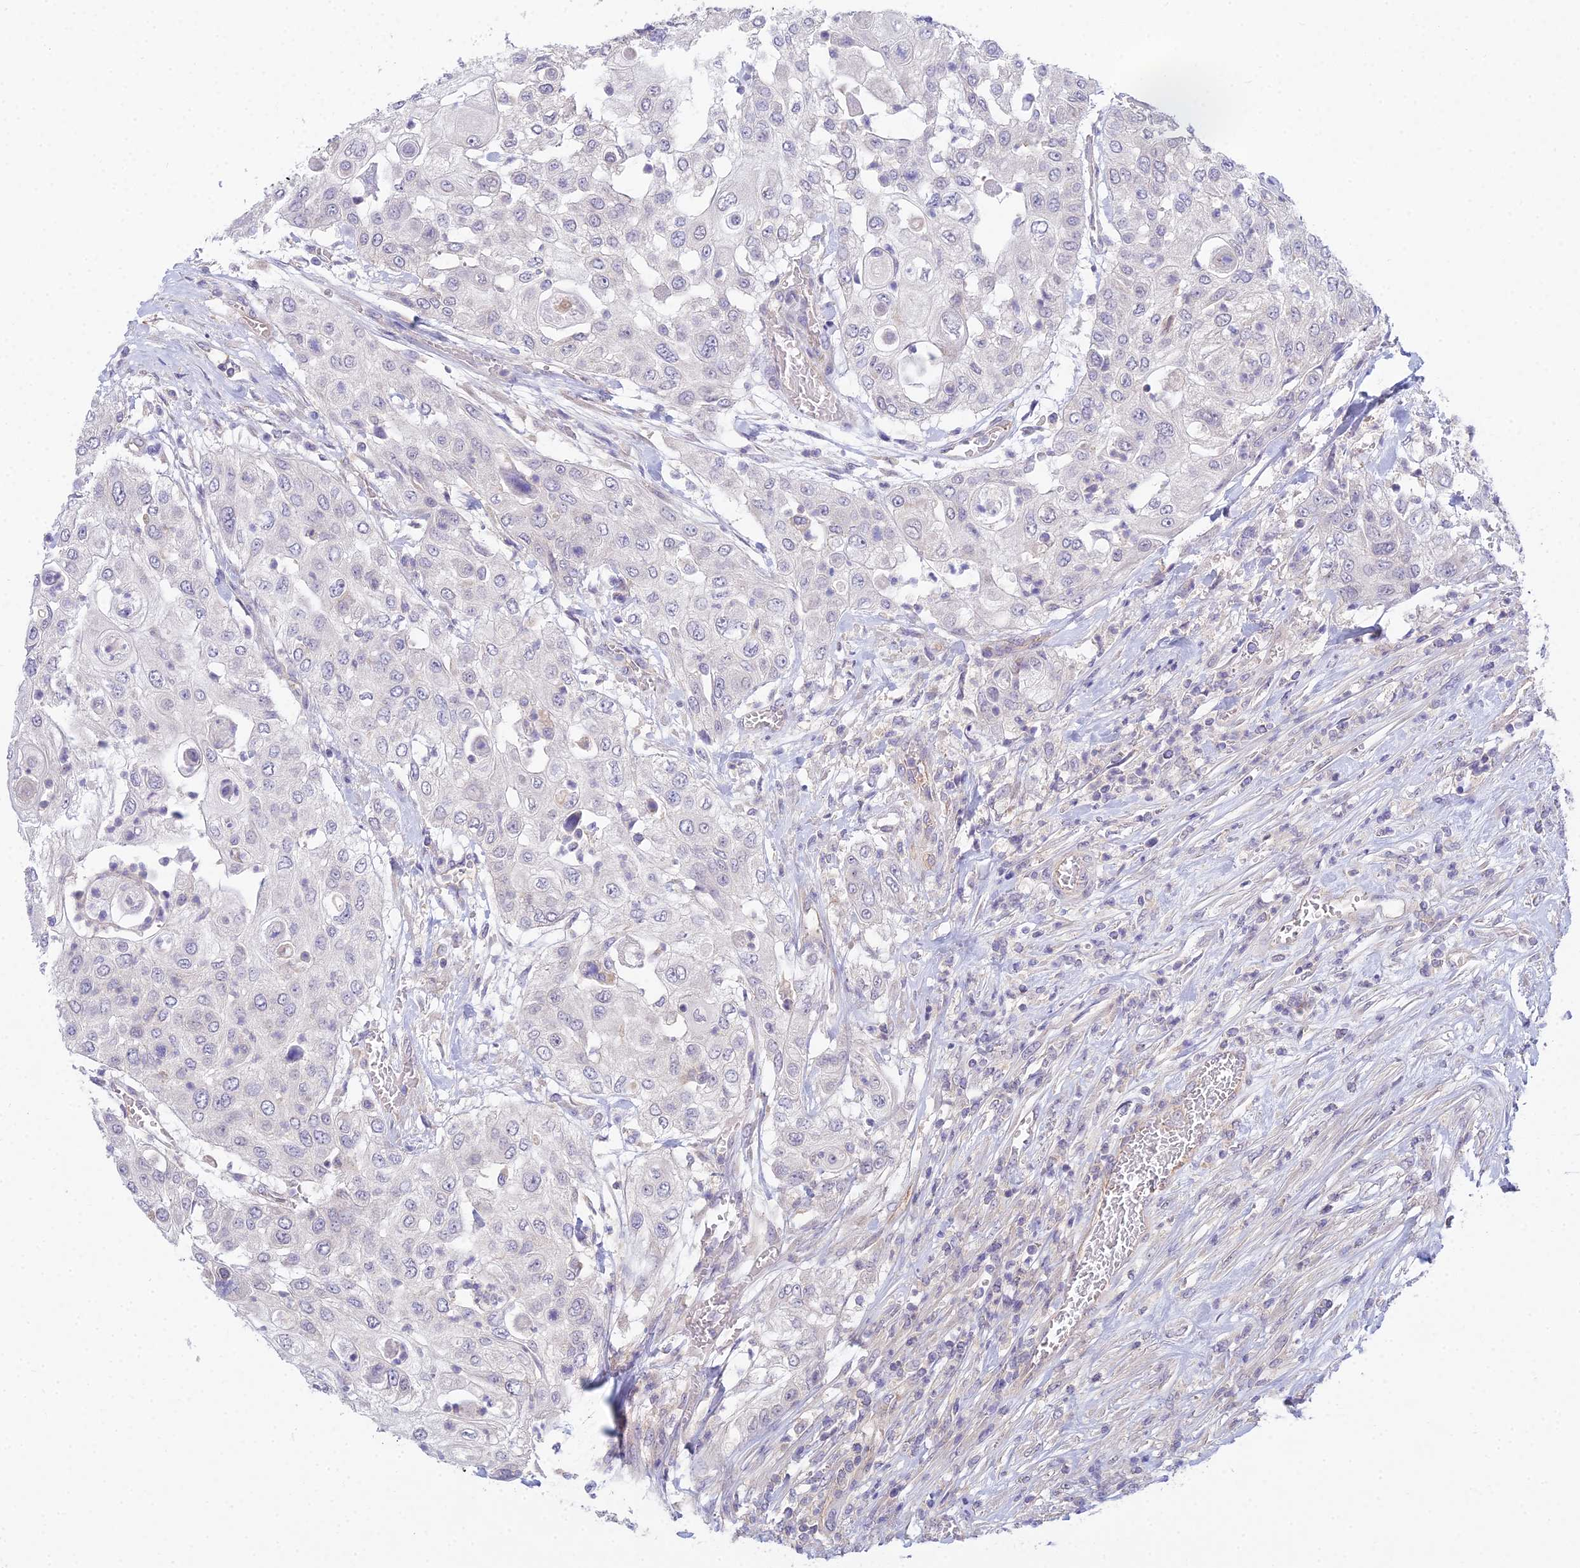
{"staining": {"intensity": "negative", "quantity": "none", "location": "none"}, "tissue": "urothelial cancer", "cell_type": "Tumor cells", "image_type": "cancer", "snomed": [{"axis": "morphology", "description": "Urothelial carcinoma, High grade"}, {"axis": "topography", "description": "Urinary bladder"}], "caption": "Tumor cells are negative for protein expression in human high-grade urothelial carcinoma.", "gene": "METTL26", "patient": {"sex": "female", "age": 79}}